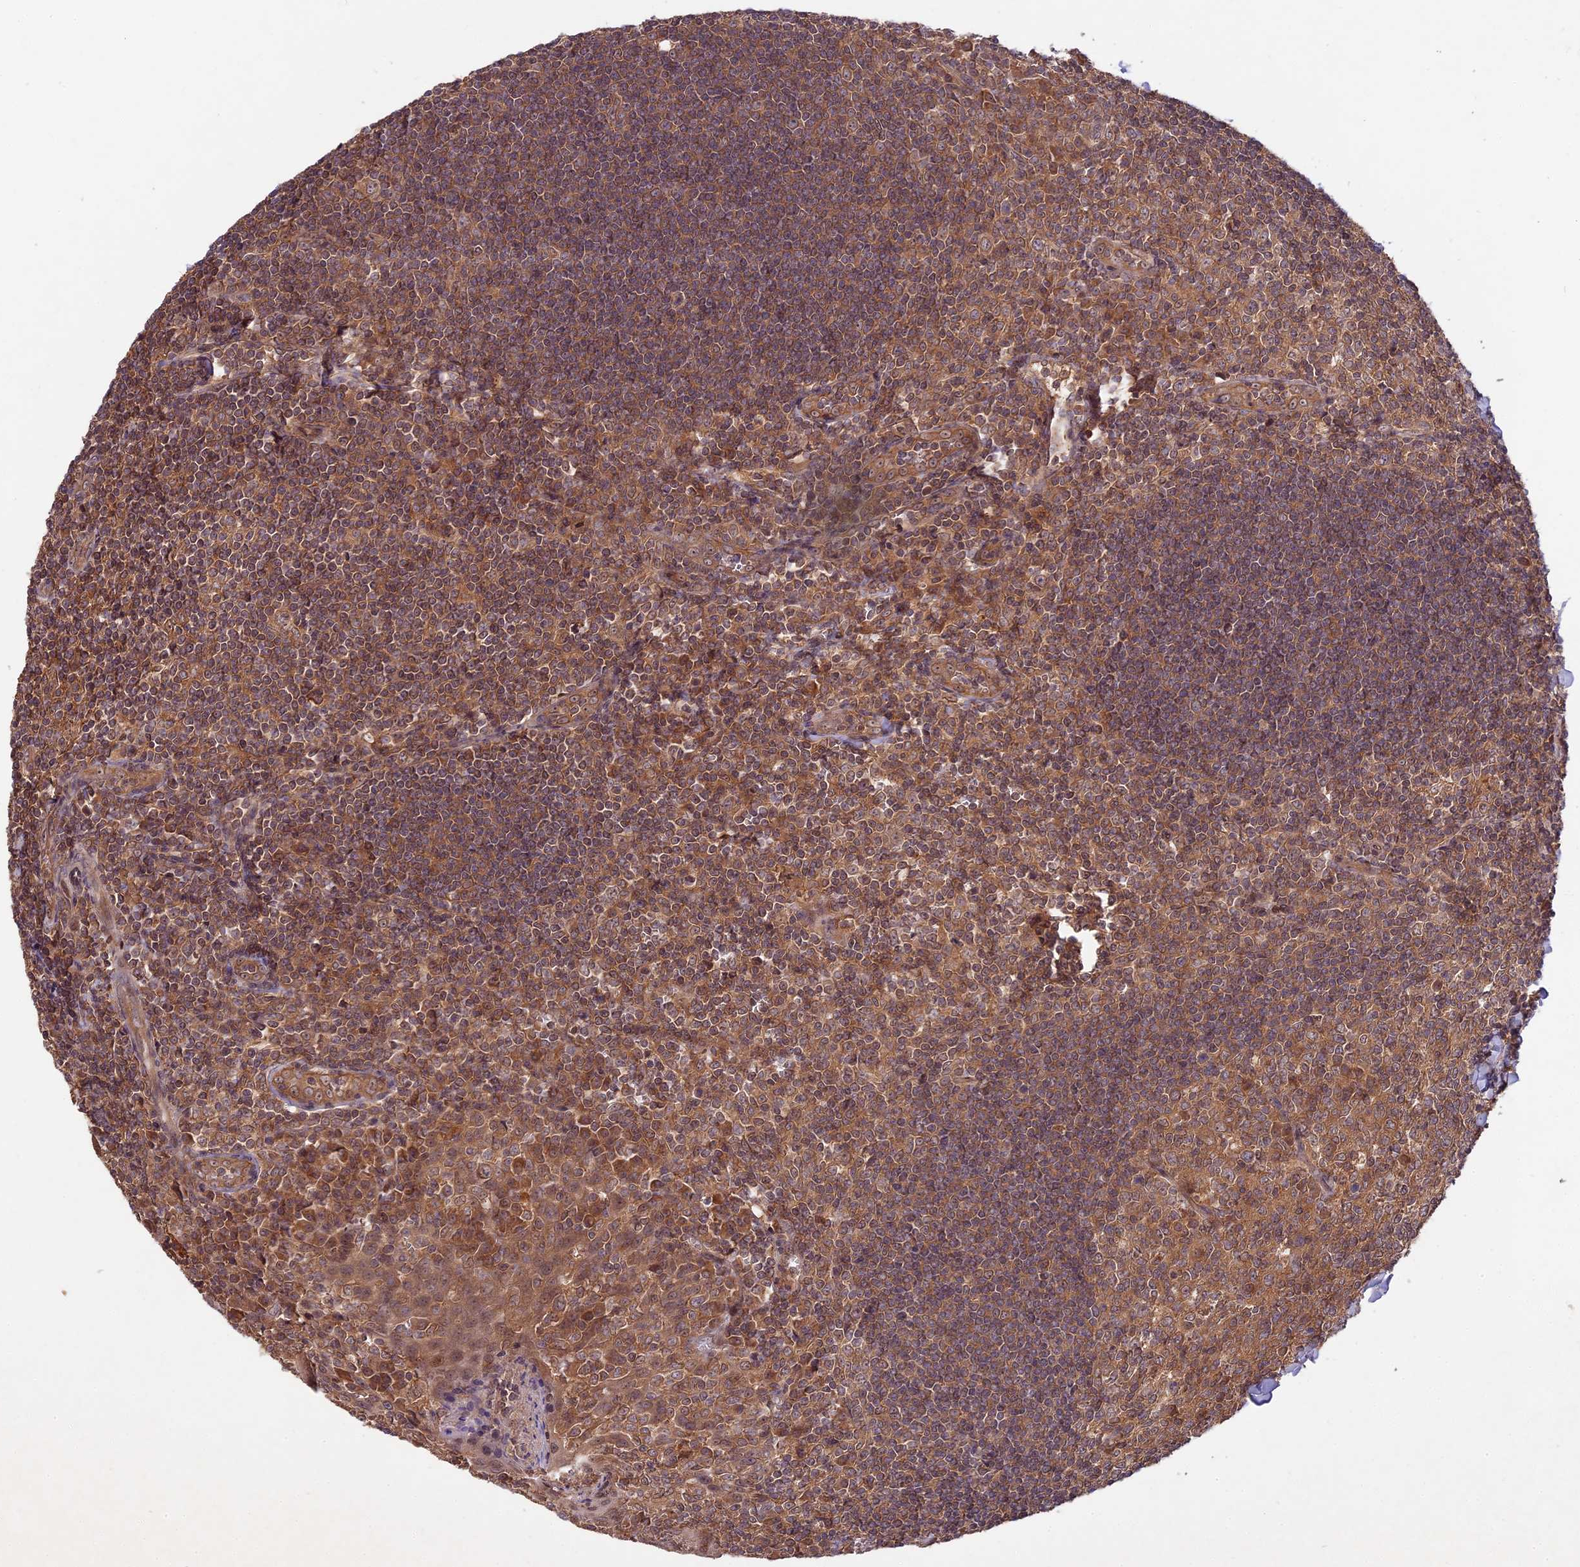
{"staining": {"intensity": "moderate", "quantity": ">75%", "location": "cytoplasmic/membranous"}, "tissue": "tonsil", "cell_type": "Germinal center cells", "image_type": "normal", "snomed": [{"axis": "morphology", "description": "Normal tissue, NOS"}, {"axis": "topography", "description": "Tonsil"}], "caption": "This histopathology image displays unremarkable tonsil stained with immunohistochemistry to label a protein in brown. The cytoplasmic/membranous of germinal center cells show moderate positivity for the protein. Nuclei are counter-stained blue.", "gene": "CHAC1", "patient": {"sex": "male", "age": 27}}